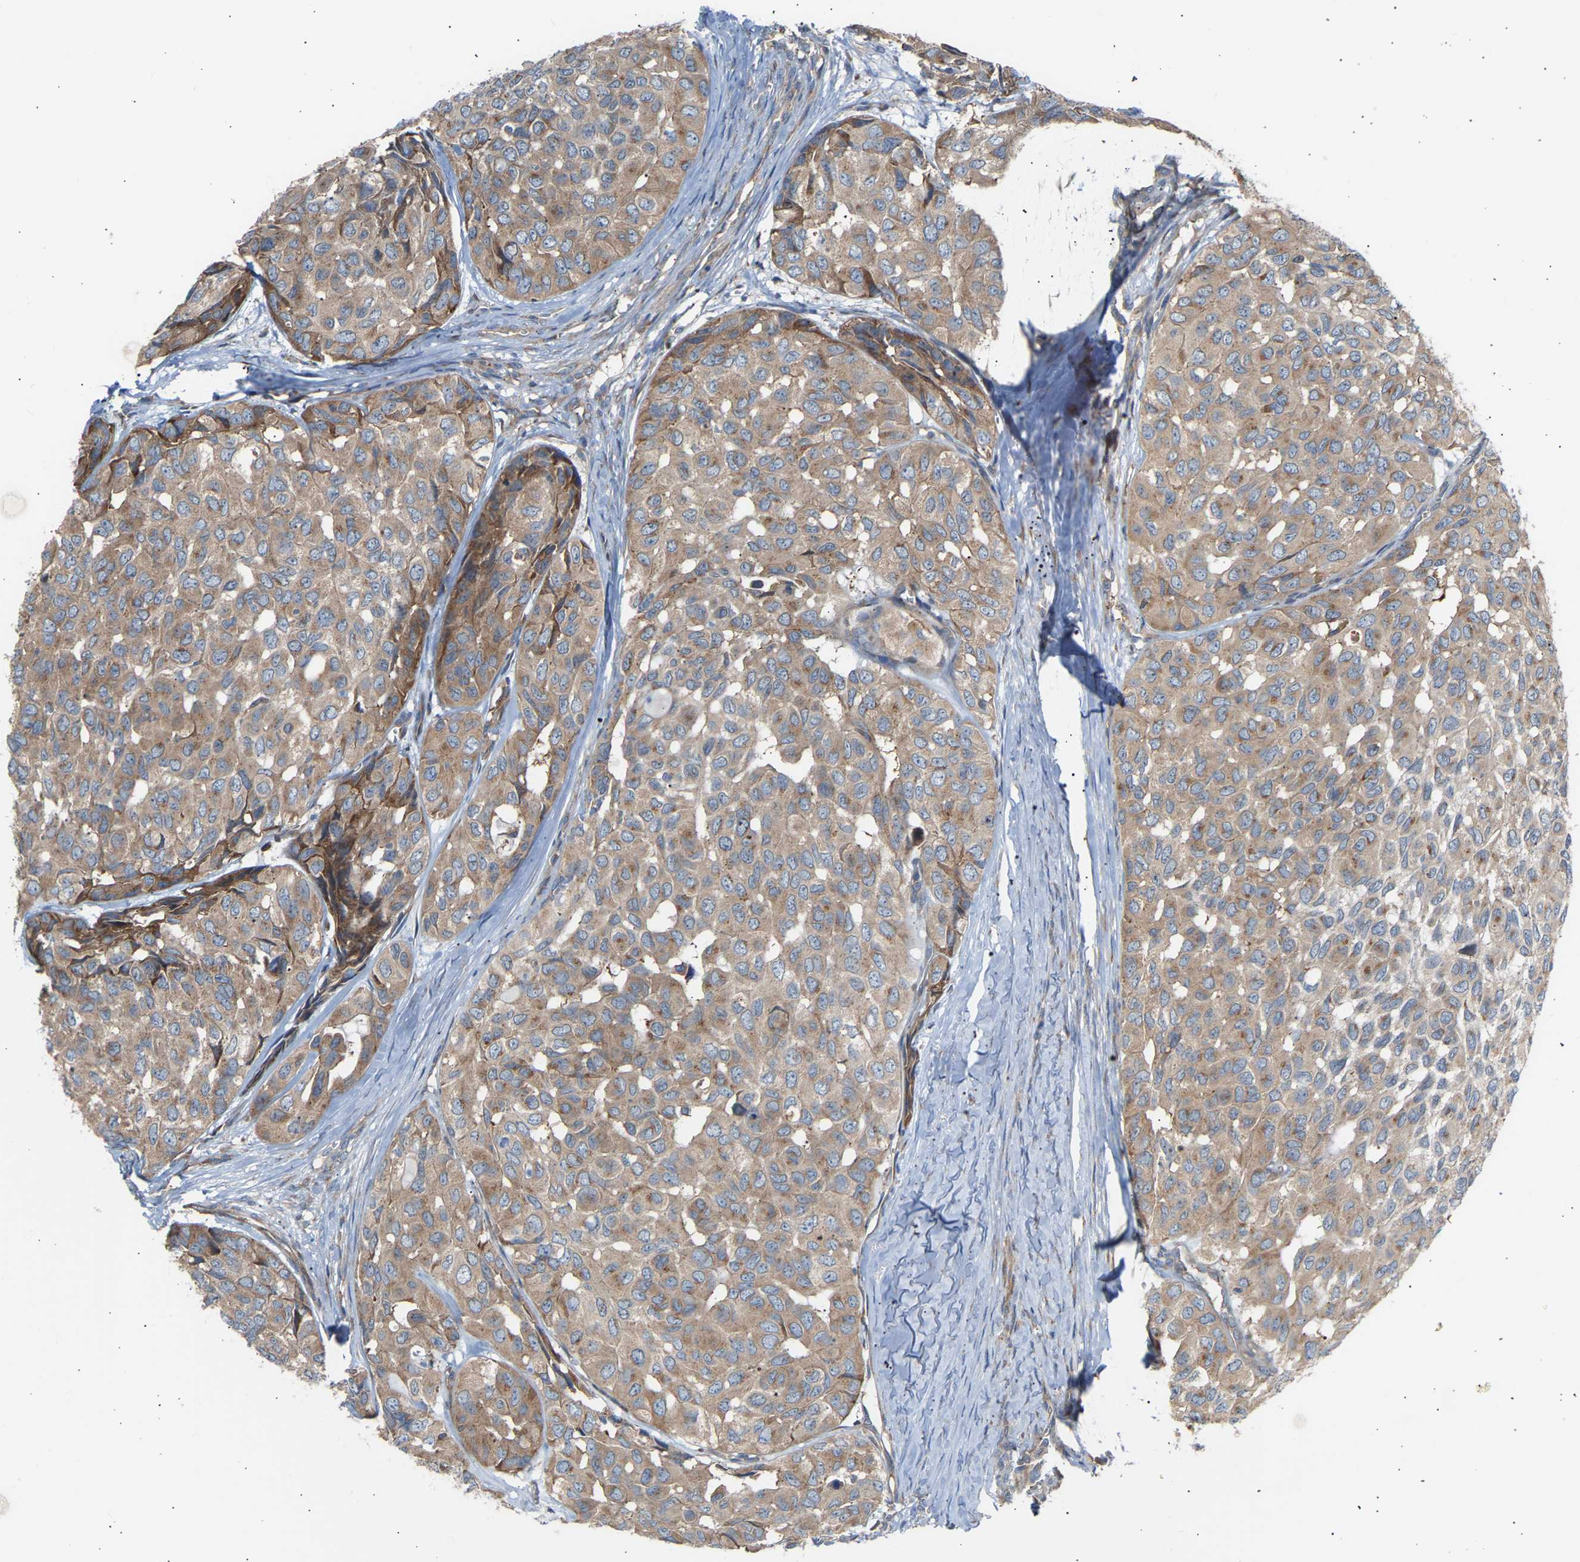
{"staining": {"intensity": "moderate", "quantity": ">75%", "location": "cytoplasmic/membranous"}, "tissue": "head and neck cancer", "cell_type": "Tumor cells", "image_type": "cancer", "snomed": [{"axis": "morphology", "description": "Adenocarcinoma, NOS"}, {"axis": "topography", "description": "Salivary gland, NOS"}, {"axis": "topography", "description": "Head-Neck"}], "caption": "Tumor cells exhibit medium levels of moderate cytoplasmic/membranous expression in approximately >75% of cells in human adenocarcinoma (head and neck).", "gene": "GCN1", "patient": {"sex": "female", "age": 76}}